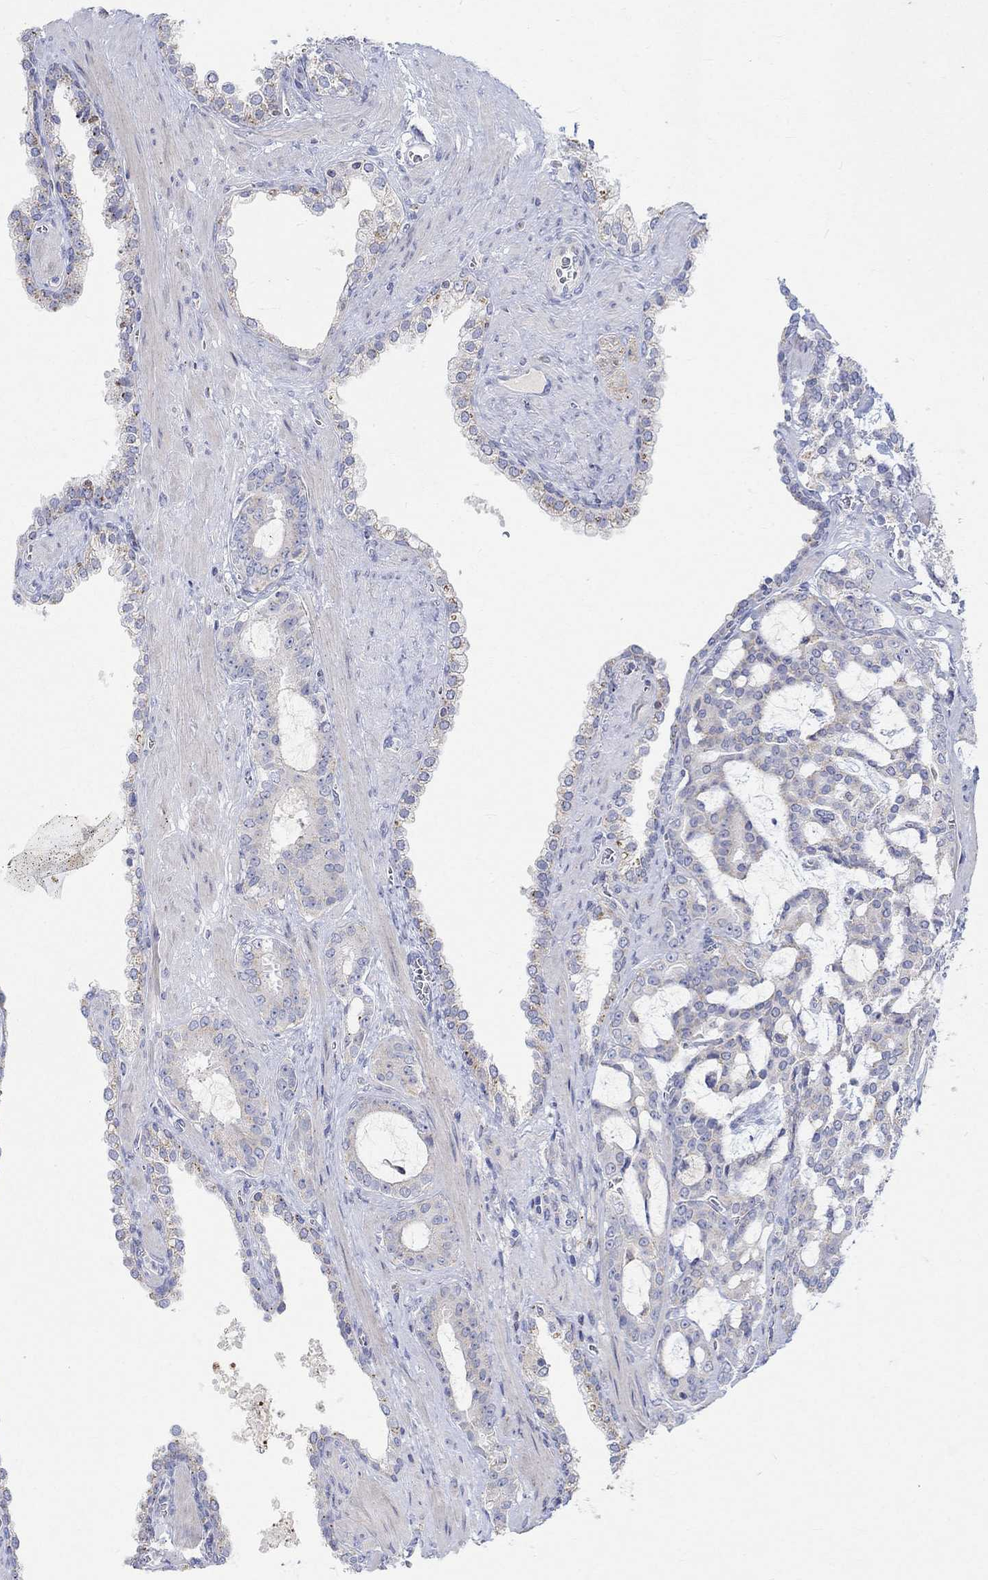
{"staining": {"intensity": "weak", "quantity": "<25%", "location": "cytoplasmic/membranous"}, "tissue": "prostate cancer", "cell_type": "Tumor cells", "image_type": "cancer", "snomed": [{"axis": "morphology", "description": "Adenocarcinoma, NOS"}, {"axis": "topography", "description": "Prostate"}], "caption": "Tumor cells are negative for protein expression in human prostate cancer. The staining is performed using DAB brown chromogen with nuclei counter-stained in using hematoxylin.", "gene": "NAV3", "patient": {"sex": "male", "age": 67}}